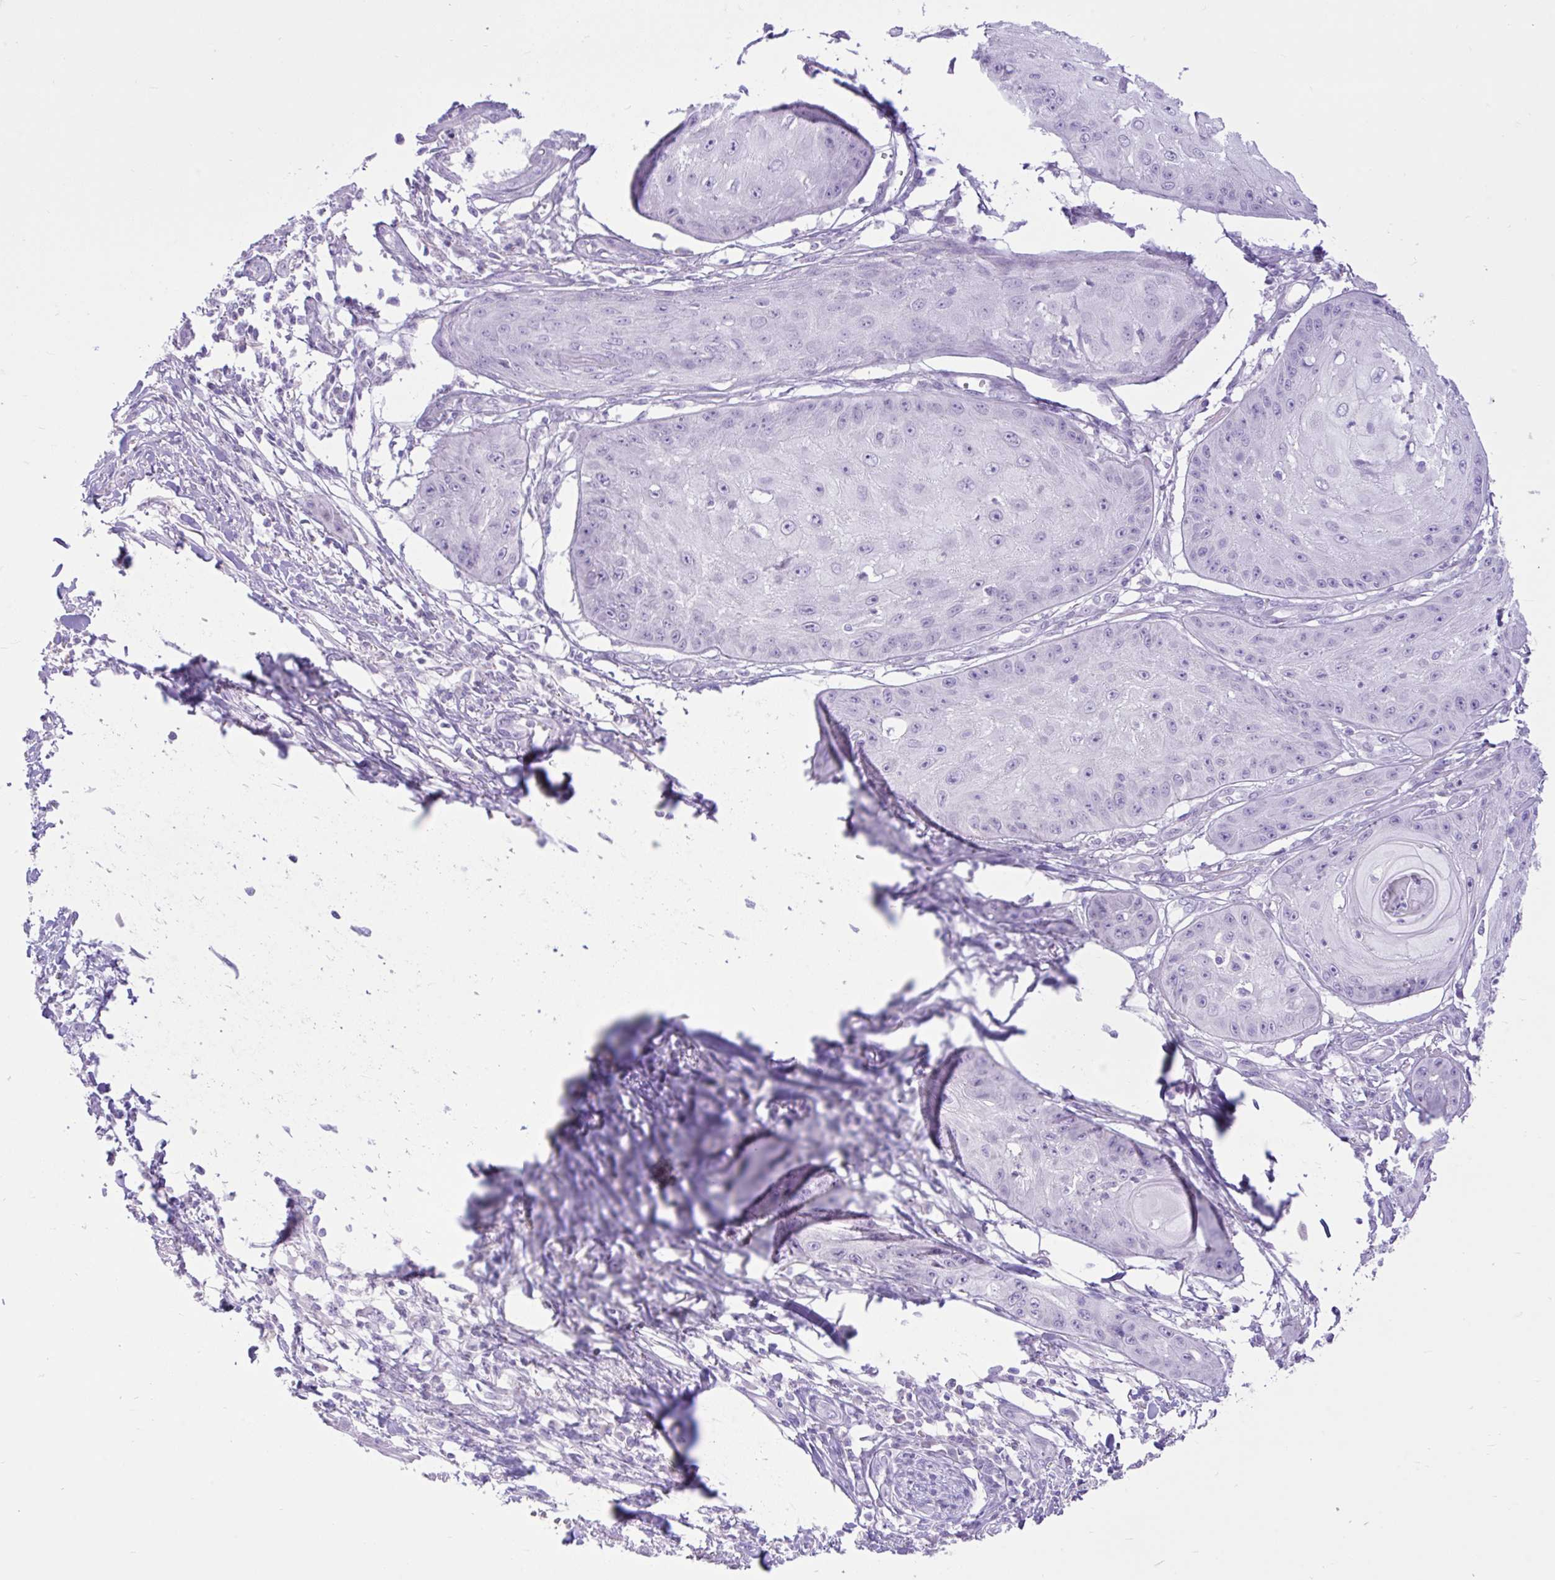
{"staining": {"intensity": "negative", "quantity": "none", "location": "none"}, "tissue": "skin cancer", "cell_type": "Tumor cells", "image_type": "cancer", "snomed": [{"axis": "morphology", "description": "Squamous cell carcinoma, NOS"}, {"axis": "topography", "description": "Skin"}], "caption": "Immunohistochemical staining of skin cancer (squamous cell carcinoma) shows no significant staining in tumor cells. (DAB immunohistochemistry with hematoxylin counter stain).", "gene": "ZNF101", "patient": {"sex": "male", "age": 70}}